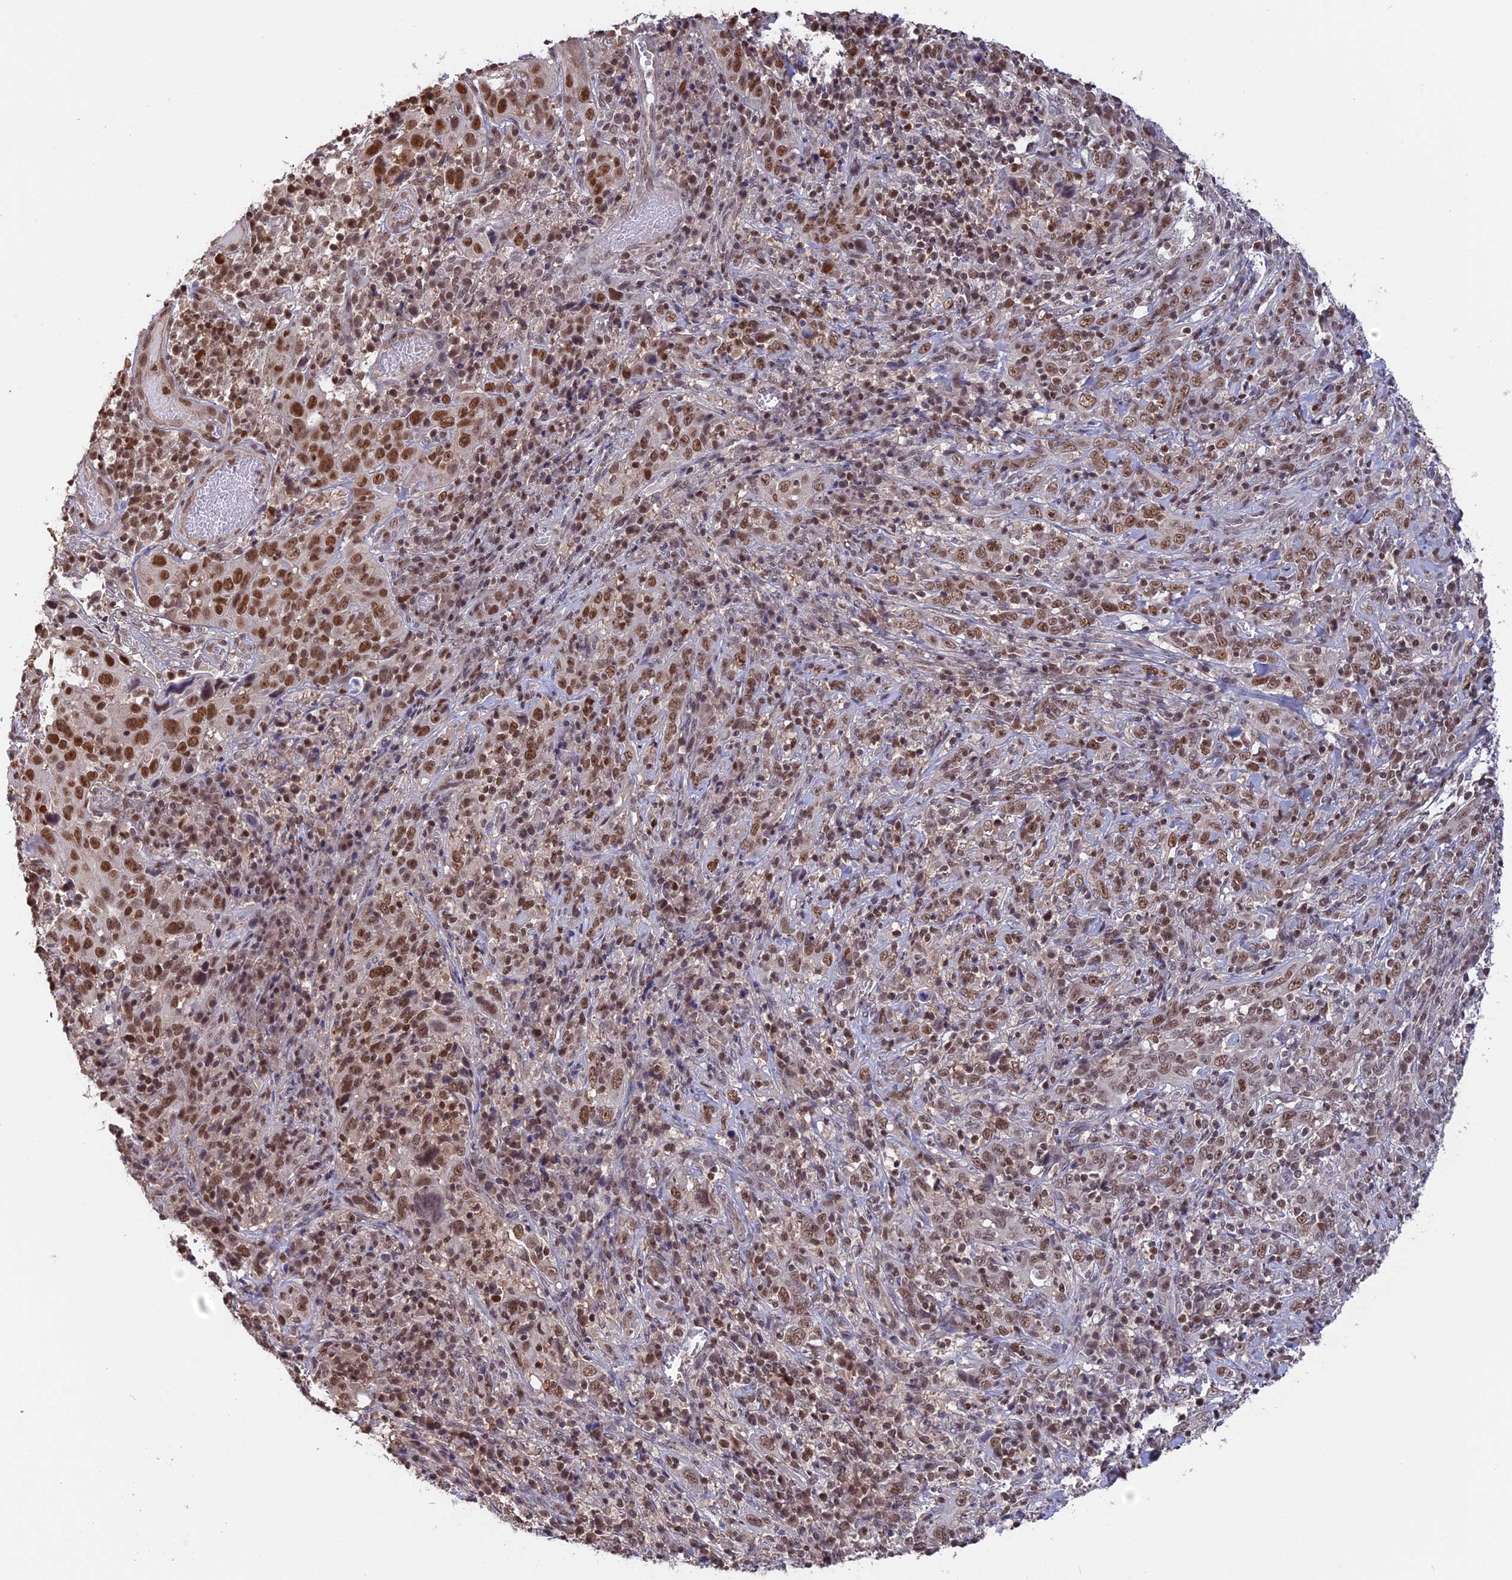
{"staining": {"intensity": "moderate", "quantity": ">75%", "location": "nuclear"}, "tissue": "cervical cancer", "cell_type": "Tumor cells", "image_type": "cancer", "snomed": [{"axis": "morphology", "description": "Squamous cell carcinoma, NOS"}, {"axis": "topography", "description": "Cervix"}], "caption": "Protein staining by immunohistochemistry displays moderate nuclear expression in about >75% of tumor cells in cervical cancer (squamous cell carcinoma). (DAB (3,3'-diaminobenzidine) IHC, brown staining for protein, blue staining for nuclei).", "gene": "RFC5", "patient": {"sex": "female", "age": 46}}